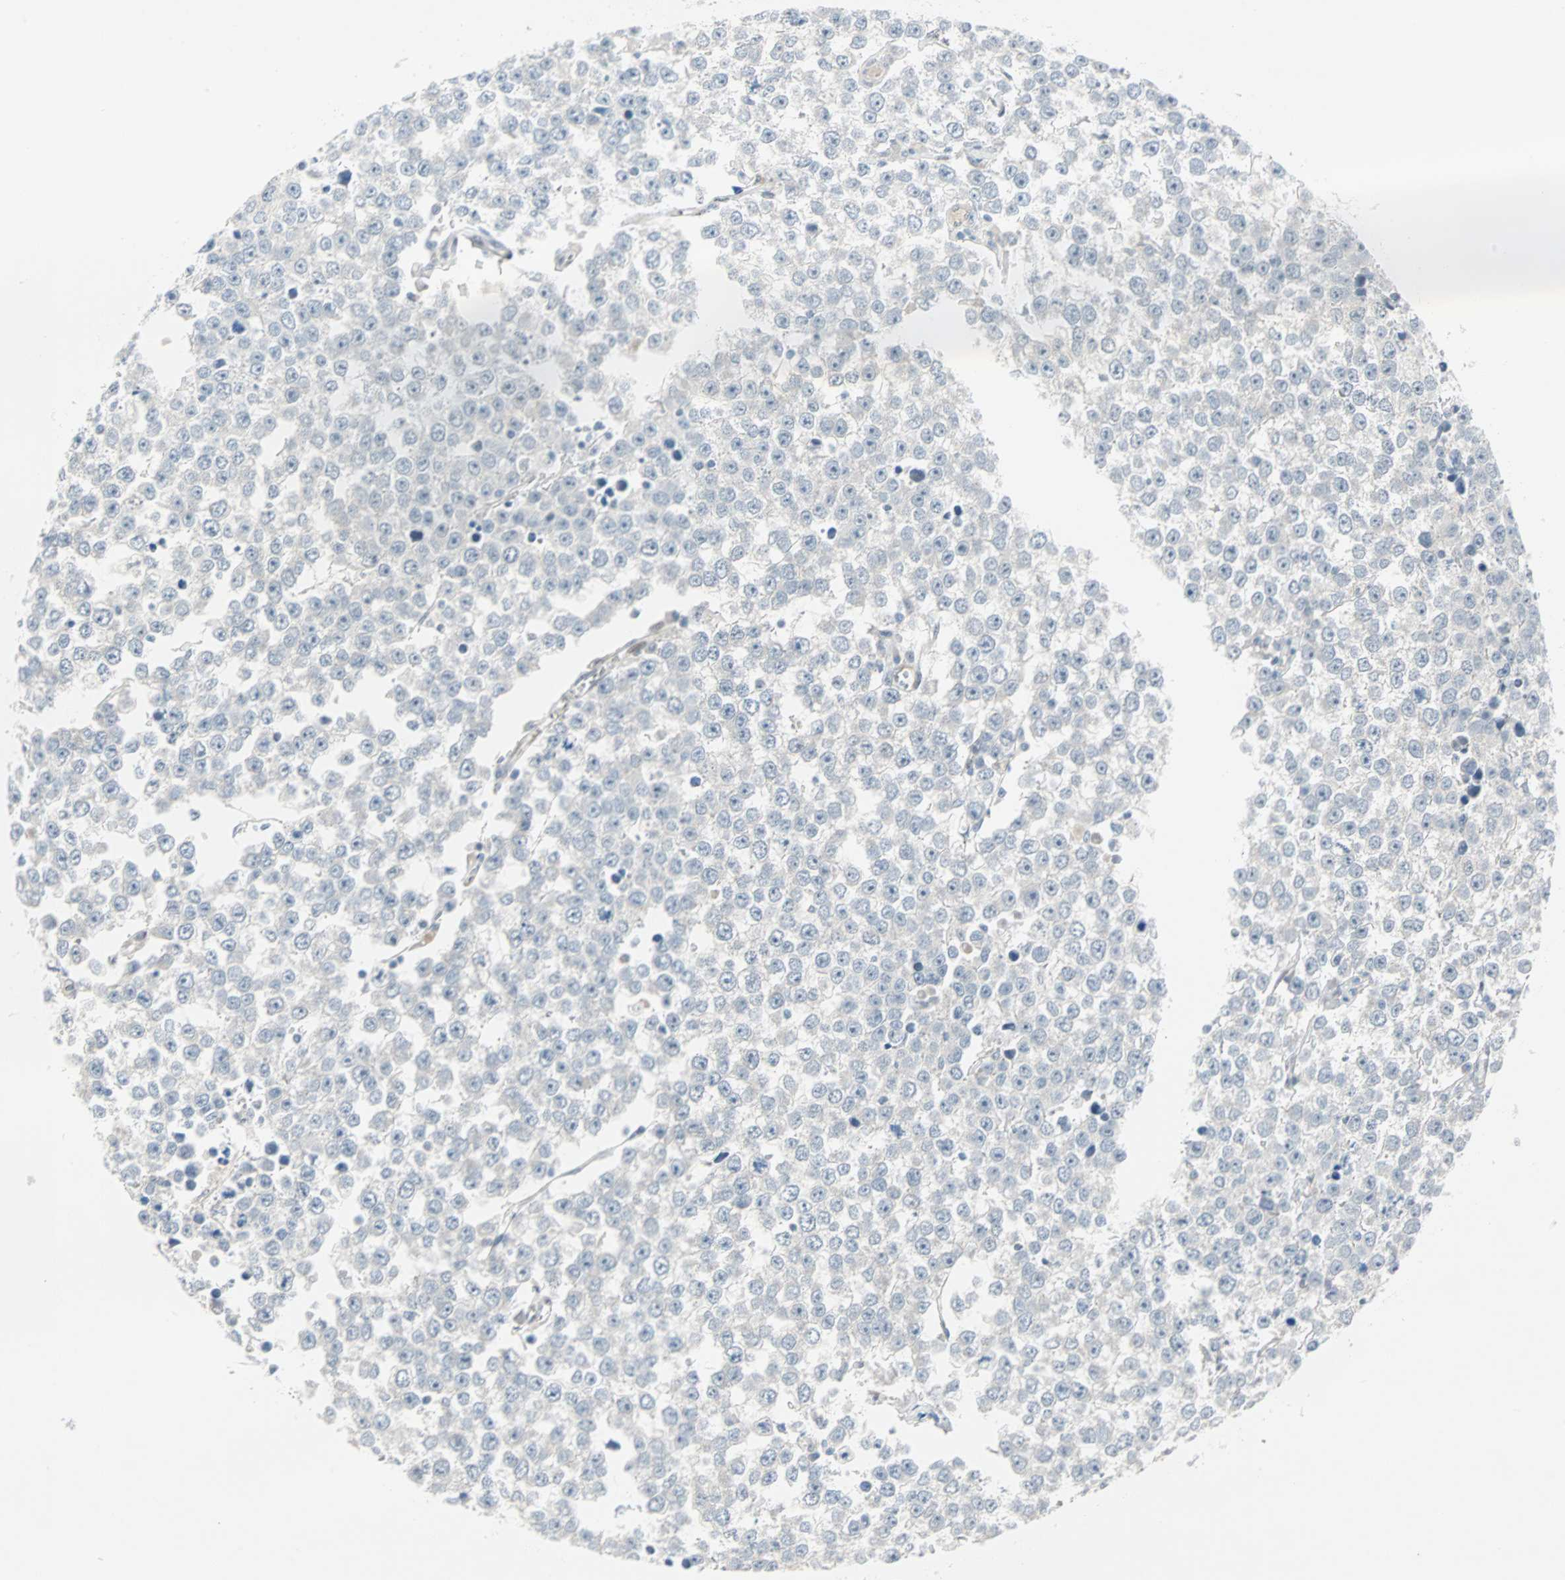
{"staining": {"intensity": "negative", "quantity": "none", "location": "none"}, "tissue": "testis cancer", "cell_type": "Tumor cells", "image_type": "cancer", "snomed": [{"axis": "morphology", "description": "Seminoma, NOS"}, {"axis": "morphology", "description": "Carcinoma, Embryonal, NOS"}, {"axis": "topography", "description": "Testis"}], "caption": "Immunohistochemical staining of testis seminoma displays no significant staining in tumor cells. Brightfield microscopy of IHC stained with DAB (3,3'-diaminobenzidine) (brown) and hematoxylin (blue), captured at high magnification.", "gene": "CAND2", "patient": {"sex": "male", "age": 52}}